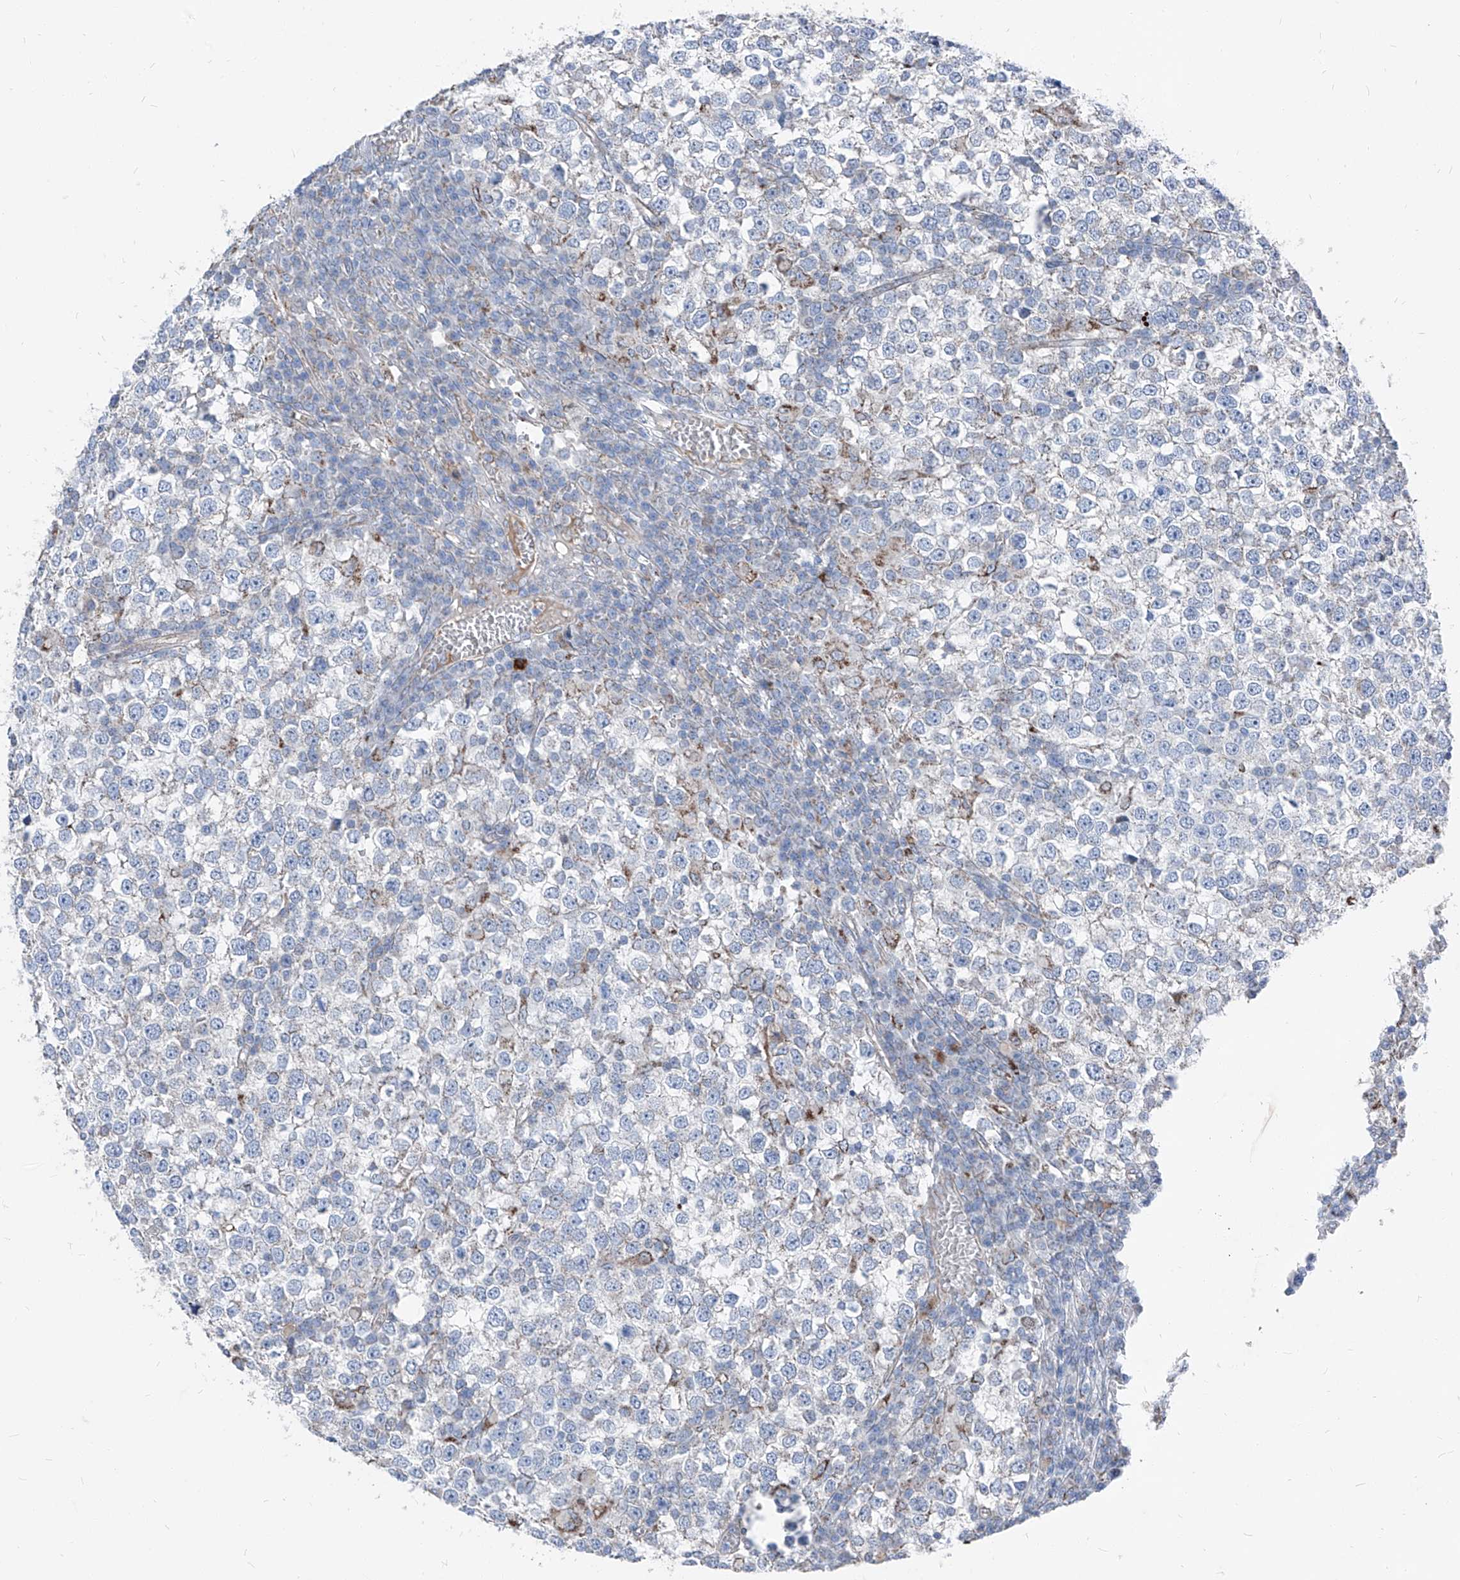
{"staining": {"intensity": "negative", "quantity": "none", "location": "none"}, "tissue": "testis cancer", "cell_type": "Tumor cells", "image_type": "cancer", "snomed": [{"axis": "morphology", "description": "Seminoma, NOS"}, {"axis": "topography", "description": "Testis"}], "caption": "This is a photomicrograph of immunohistochemistry staining of testis cancer, which shows no staining in tumor cells.", "gene": "AGPS", "patient": {"sex": "male", "age": 65}}